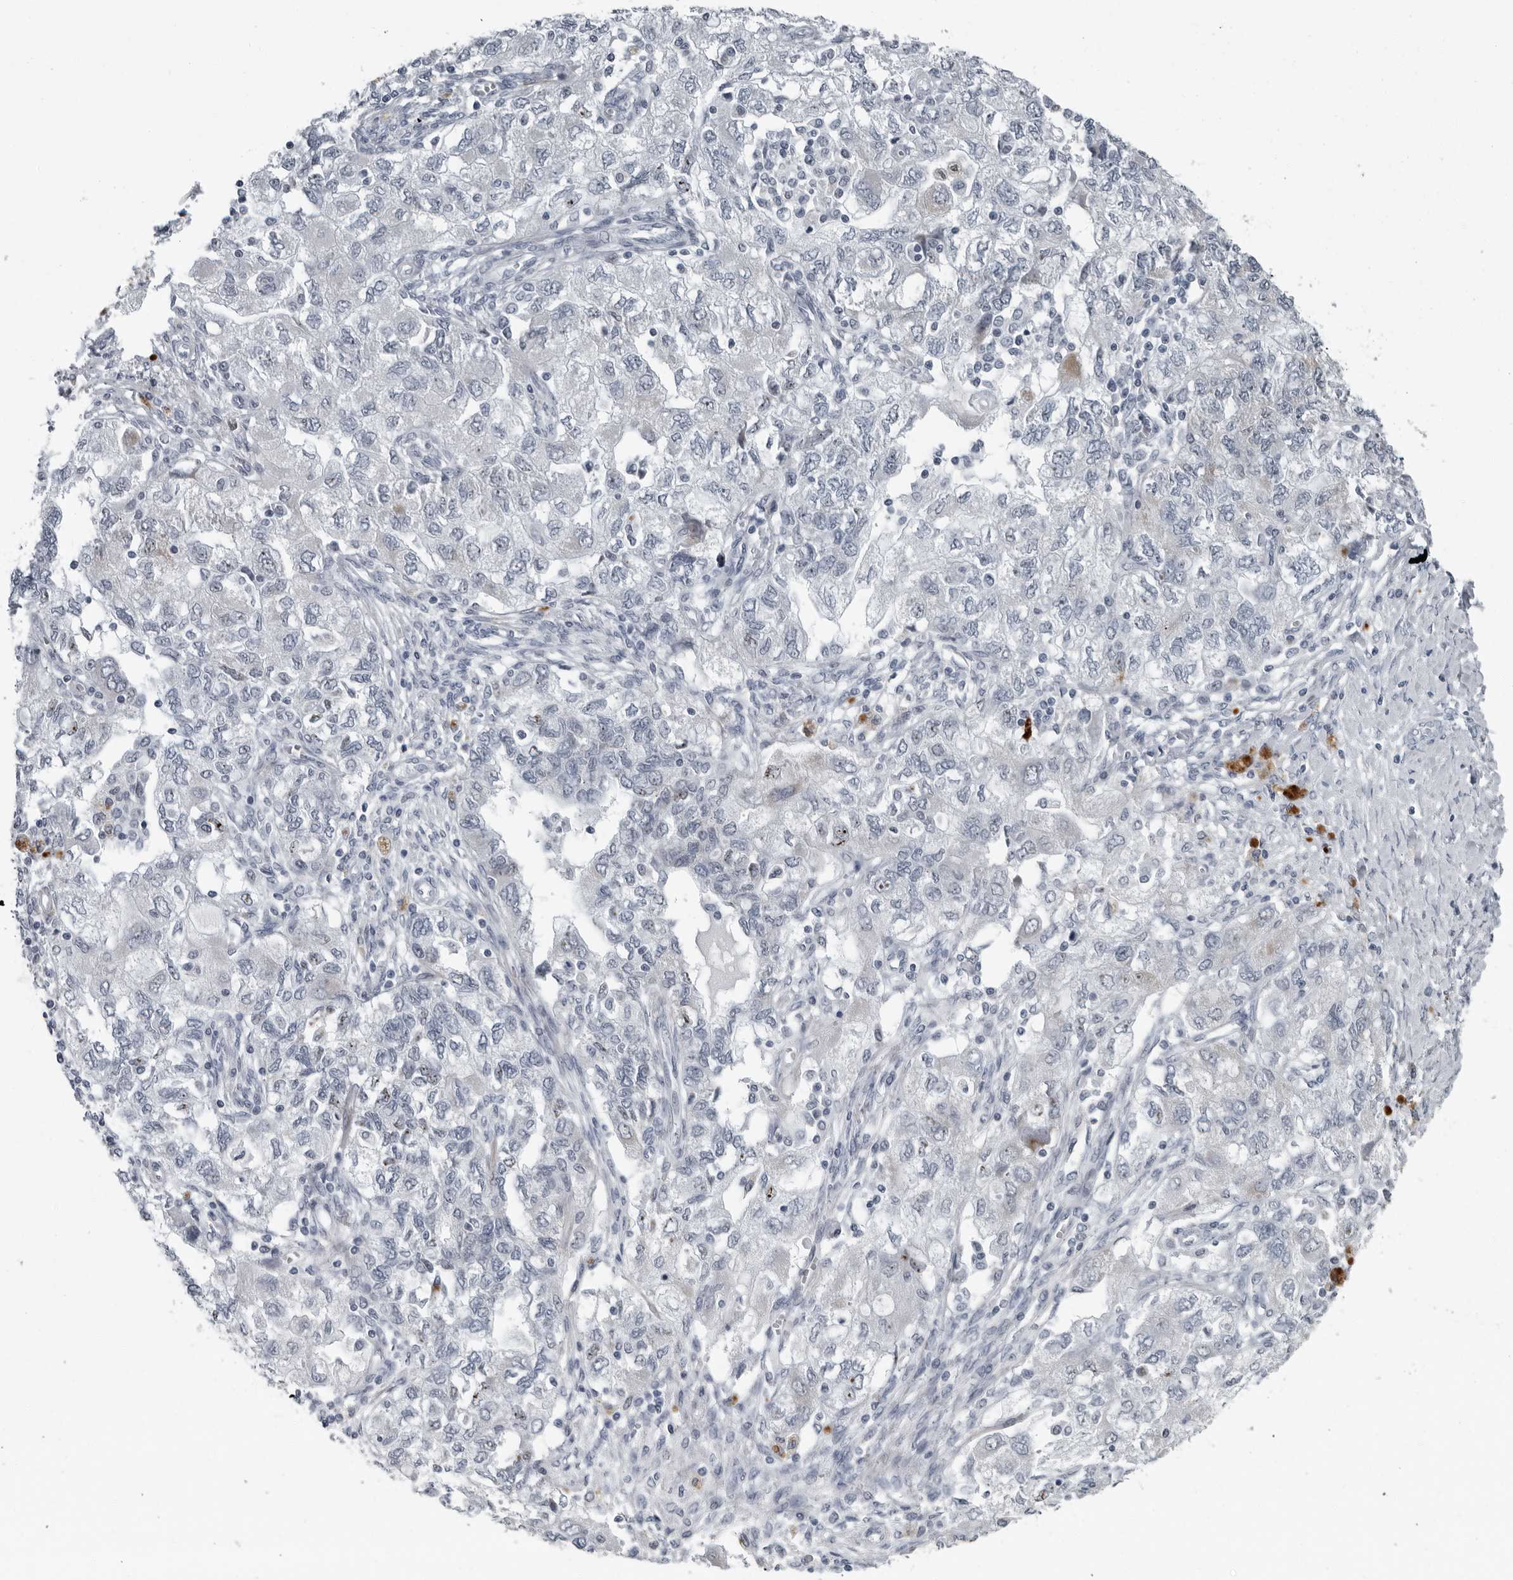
{"staining": {"intensity": "moderate", "quantity": "<25%", "location": "nuclear"}, "tissue": "ovarian cancer", "cell_type": "Tumor cells", "image_type": "cancer", "snomed": [{"axis": "morphology", "description": "Carcinoma, NOS"}, {"axis": "morphology", "description": "Cystadenocarcinoma, serous, NOS"}, {"axis": "topography", "description": "Ovary"}], "caption": "Protein staining shows moderate nuclear positivity in approximately <25% of tumor cells in serous cystadenocarcinoma (ovarian).", "gene": "PDCD11", "patient": {"sex": "female", "age": 69}}